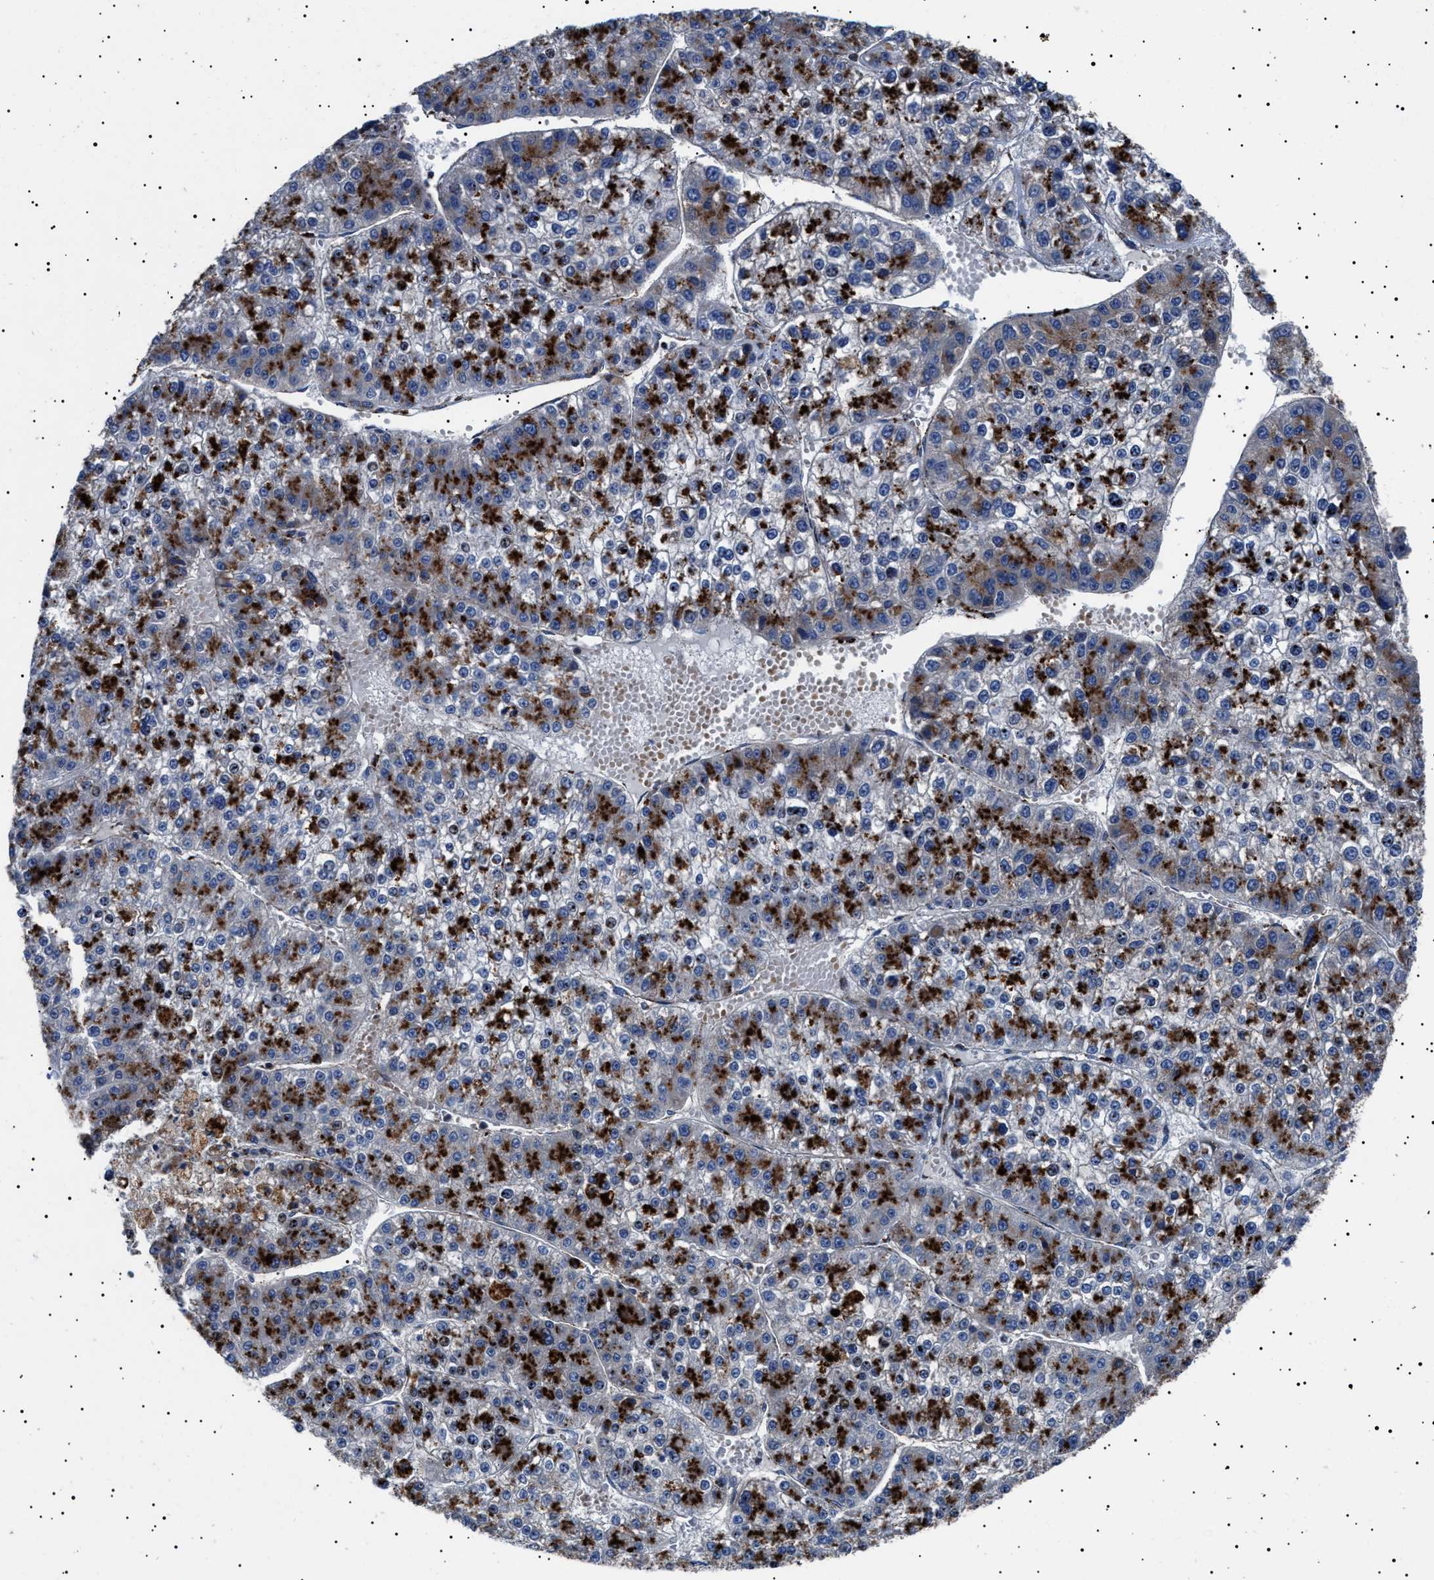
{"staining": {"intensity": "strong", "quantity": ">75%", "location": "cytoplasmic/membranous"}, "tissue": "liver cancer", "cell_type": "Tumor cells", "image_type": "cancer", "snomed": [{"axis": "morphology", "description": "Carcinoma, Hepatocellular, NOS"}, {"axis": "topography", "description": "Liver"}], "caption": "DAB immunohistochemical staining of human liver cancer (hepatocellular carcinoma) reveals strong cytoplasmic/membranous protein staining in about >75% of tumor cells.", "gene": "NEU1", "patient": {"sex": "female", "age": 73}}